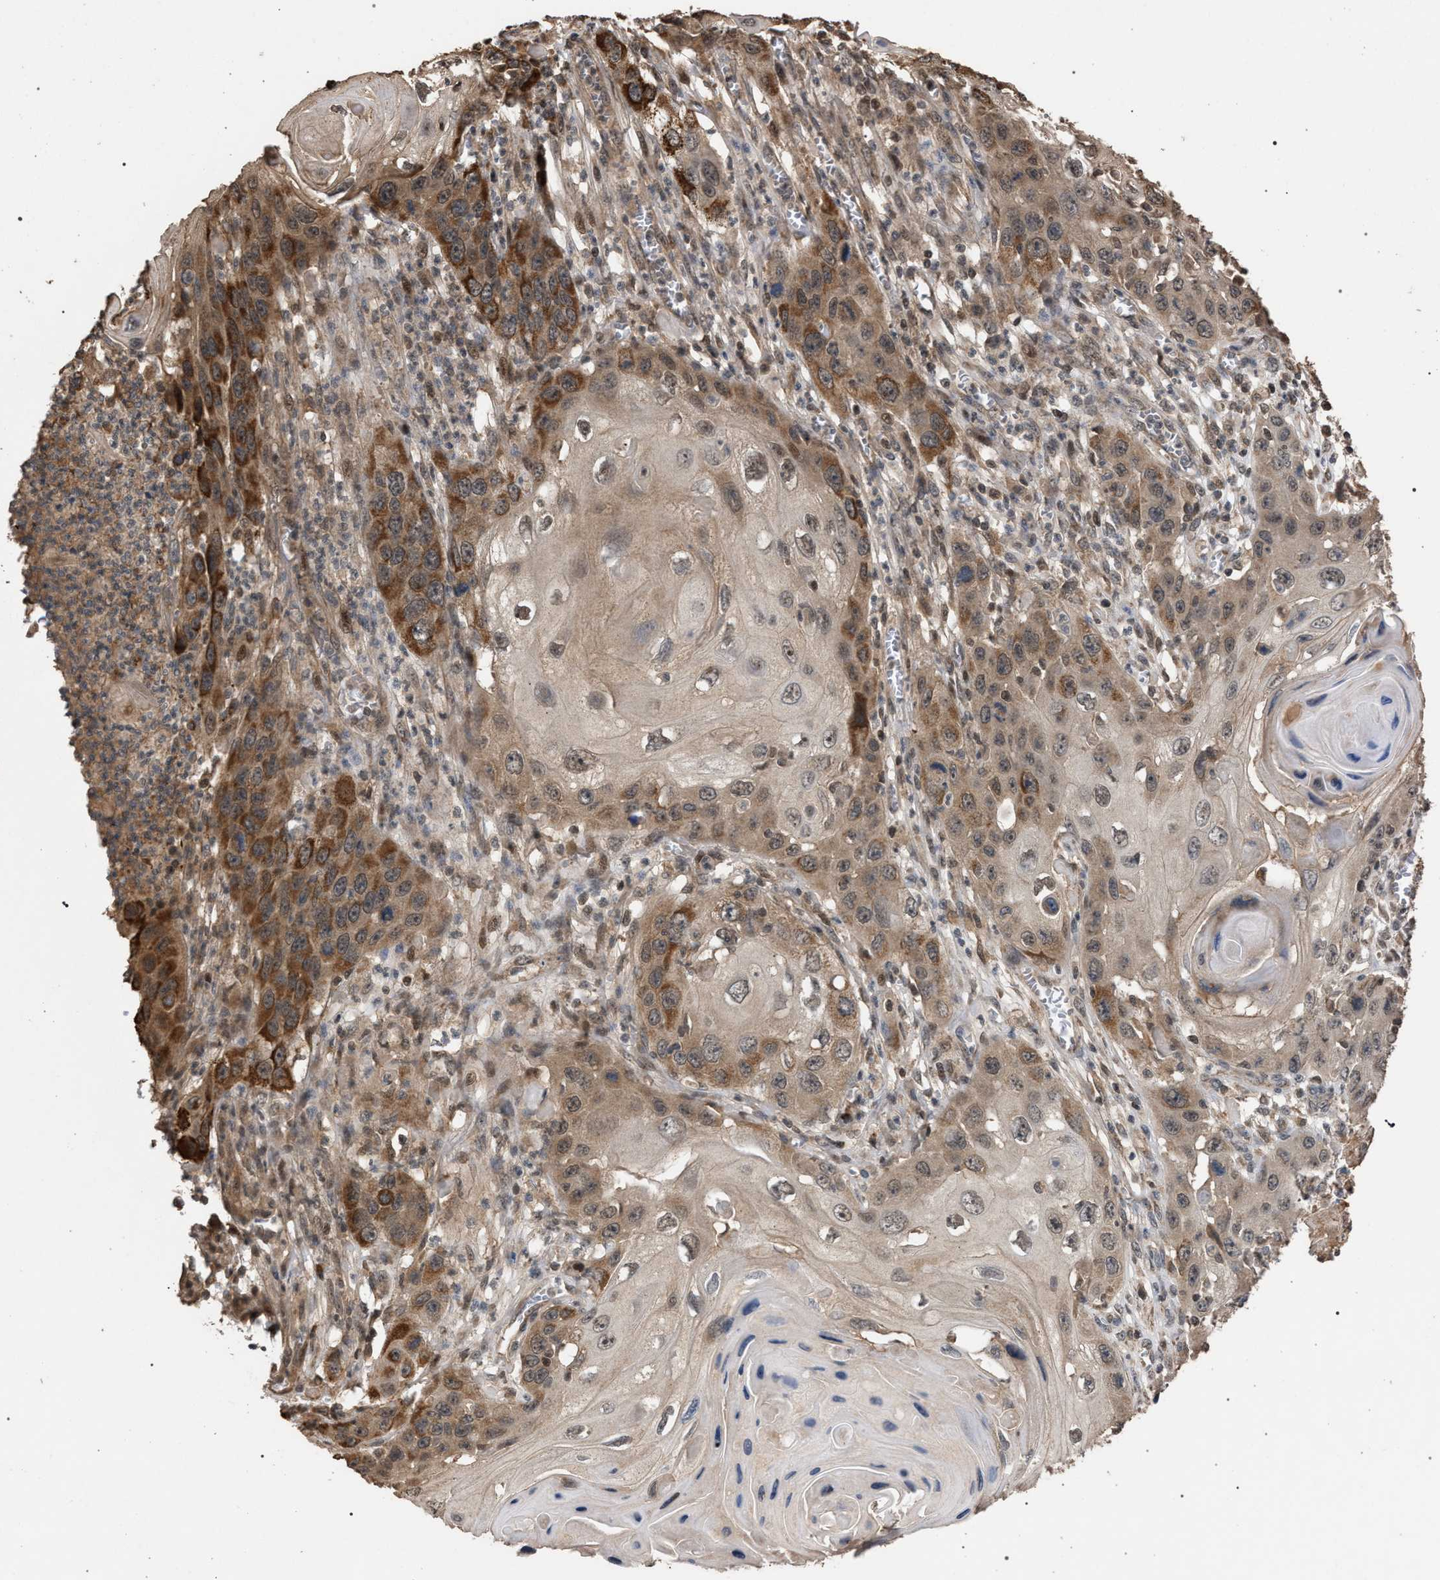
{"staining": {"intensity": "moderate", "quantity": ">75%", "location": "cytoplasmic/membranous"}, "tissue": "skin cancer", "cell_type": "Tumor cells", "image_type": "cancer", "snomed": [{"axis": "morphology", "description": "Squamous cell carcinoma, NOS"}, {"axis": "topography", "description": "Skin"}], "caption": "There is medium levels of moderate cytoplasmic/membranous positivity in tumor cells of skin cancer, as demonstrated by immunohistochemical staining (brown color).", "gene": "NAA35", "patient": {"sex": "male", "age": 55}}